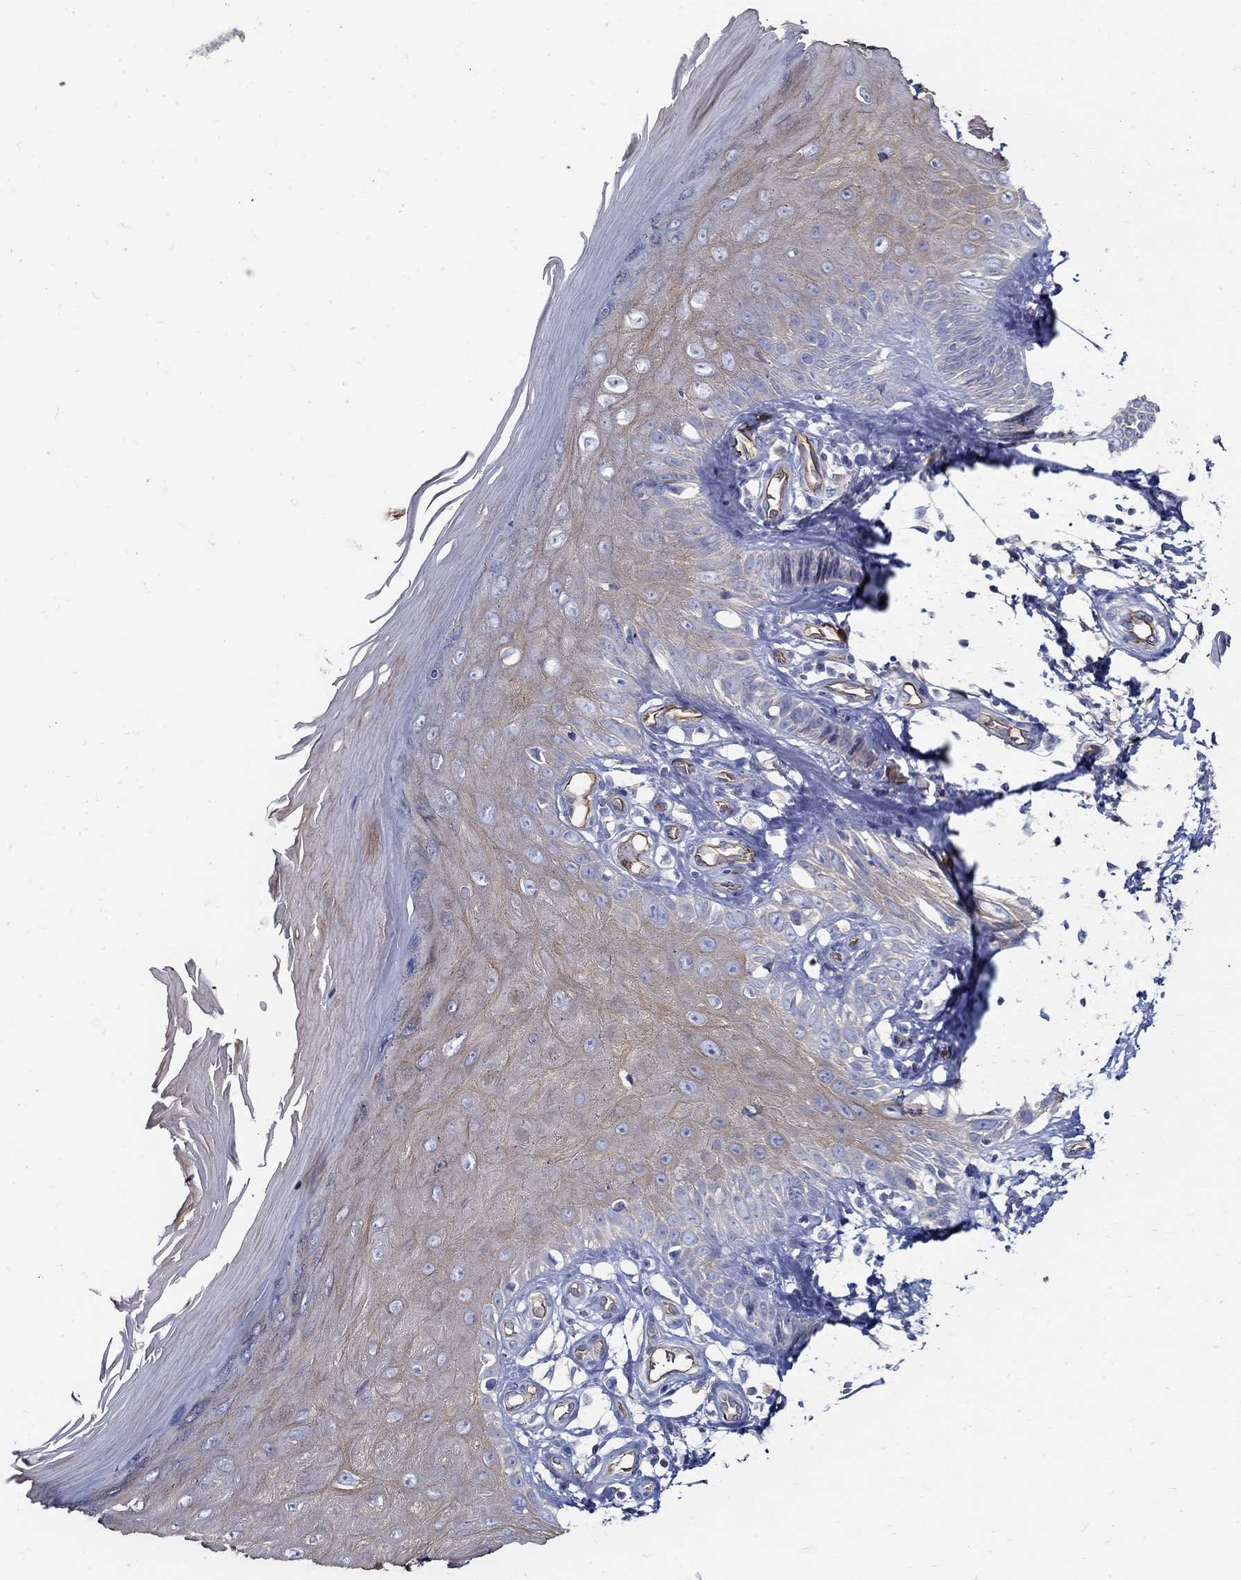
{"staining": {"intensity": "negative", "quantity": "none", "location": "none"}, "tissue": "skin", "cell_type": "Fibroblasts", "image_type": "normal", "snomed": [{"axis": "morphology", "description": "Normal tissue, NOS"}, {"axis": "morphology", "description": "Inflammation, NOS"}, {"axis": "morphology", "description": "Fibrosis, NOS"}, {"axis": "topography", "description": "Skin"}], "caption": "Normal skin was stained to show a protein in brown. There is no significant staining in fibroblasts.", "gene": "APBB3", "patient": {"sex": "male", "age": 71}}